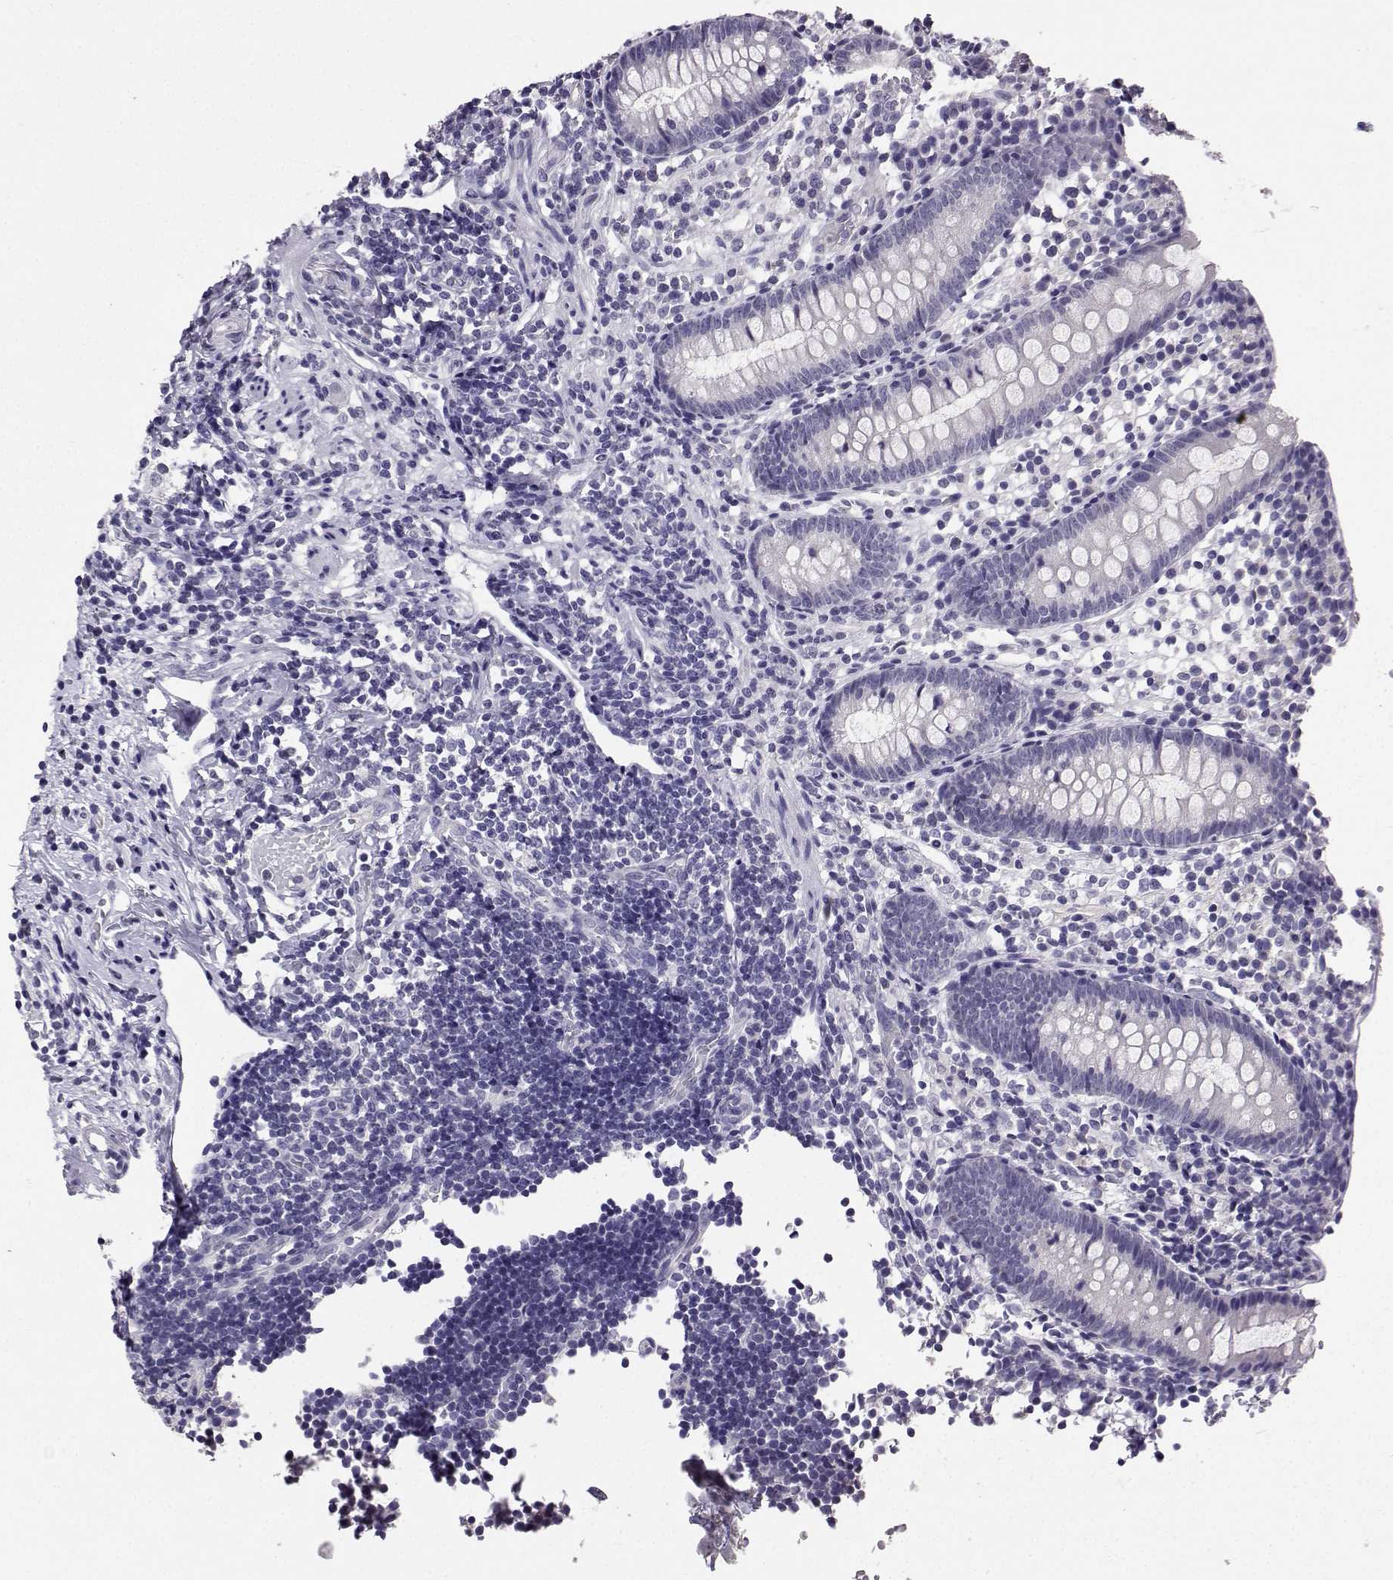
{"staining": {"intensity": "negative", "quantity": "none", "location": "none"}, "tissue": "appendix", "cell_type": "Glandular cells", "image_type": "normal", "snomed": [{"axis": "morphology", "description": "Normal tissue, NOS"}, {"axis": "topography", "description": "Appendix"}], "caption": "A histopathology image of human appendix is negative for staining in glandular cells. (Immunohistochemistry, brightfield microscopy, high magnification).", "gene": "SPAG11A", "patient": {"sex": "female", "age": 40}}